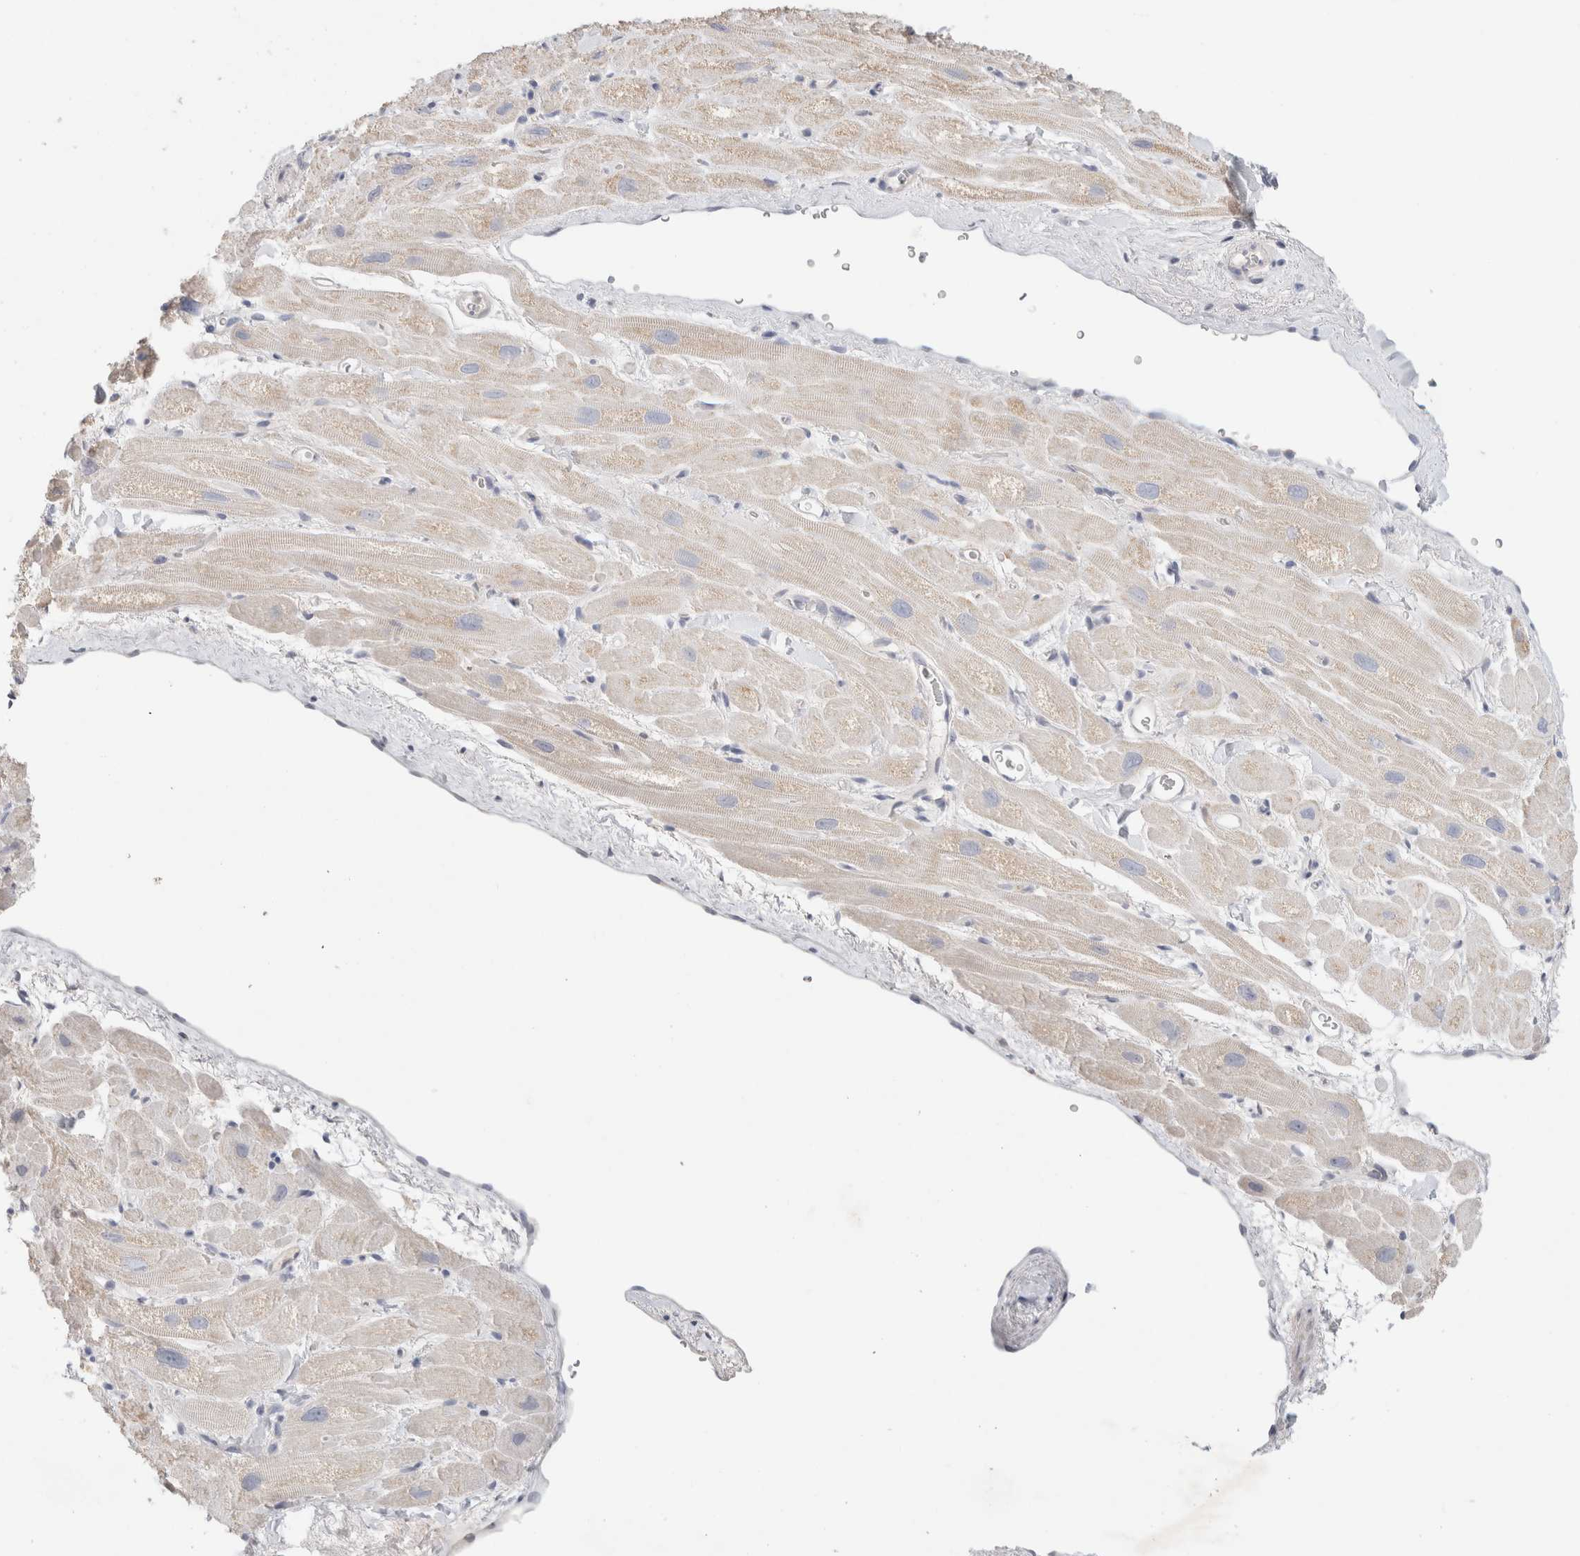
{"staining": {"intensity": "moderate", "quantity": "<25%", "location": "cytoplasmic/membranous"}, "tissue": "heart muscle", "cell_type": "Cardiomyocytes", "image_type": "normal", "snomed": [{"axis": "morphology", "description": "Normal tissue, NOS"}, {"axis": "topography", "description": "Heart"}], "caption": "This image shows normal heart muscle stained with immunohistochemistry to label a protein in brown. The cytoplasmic/membranous of cardiomyocytes show moderate positivity for the protein. Nuclei are counter-stained blue.", "gene": "MPP2", "patient": {"sex": "male", "age": 49}}